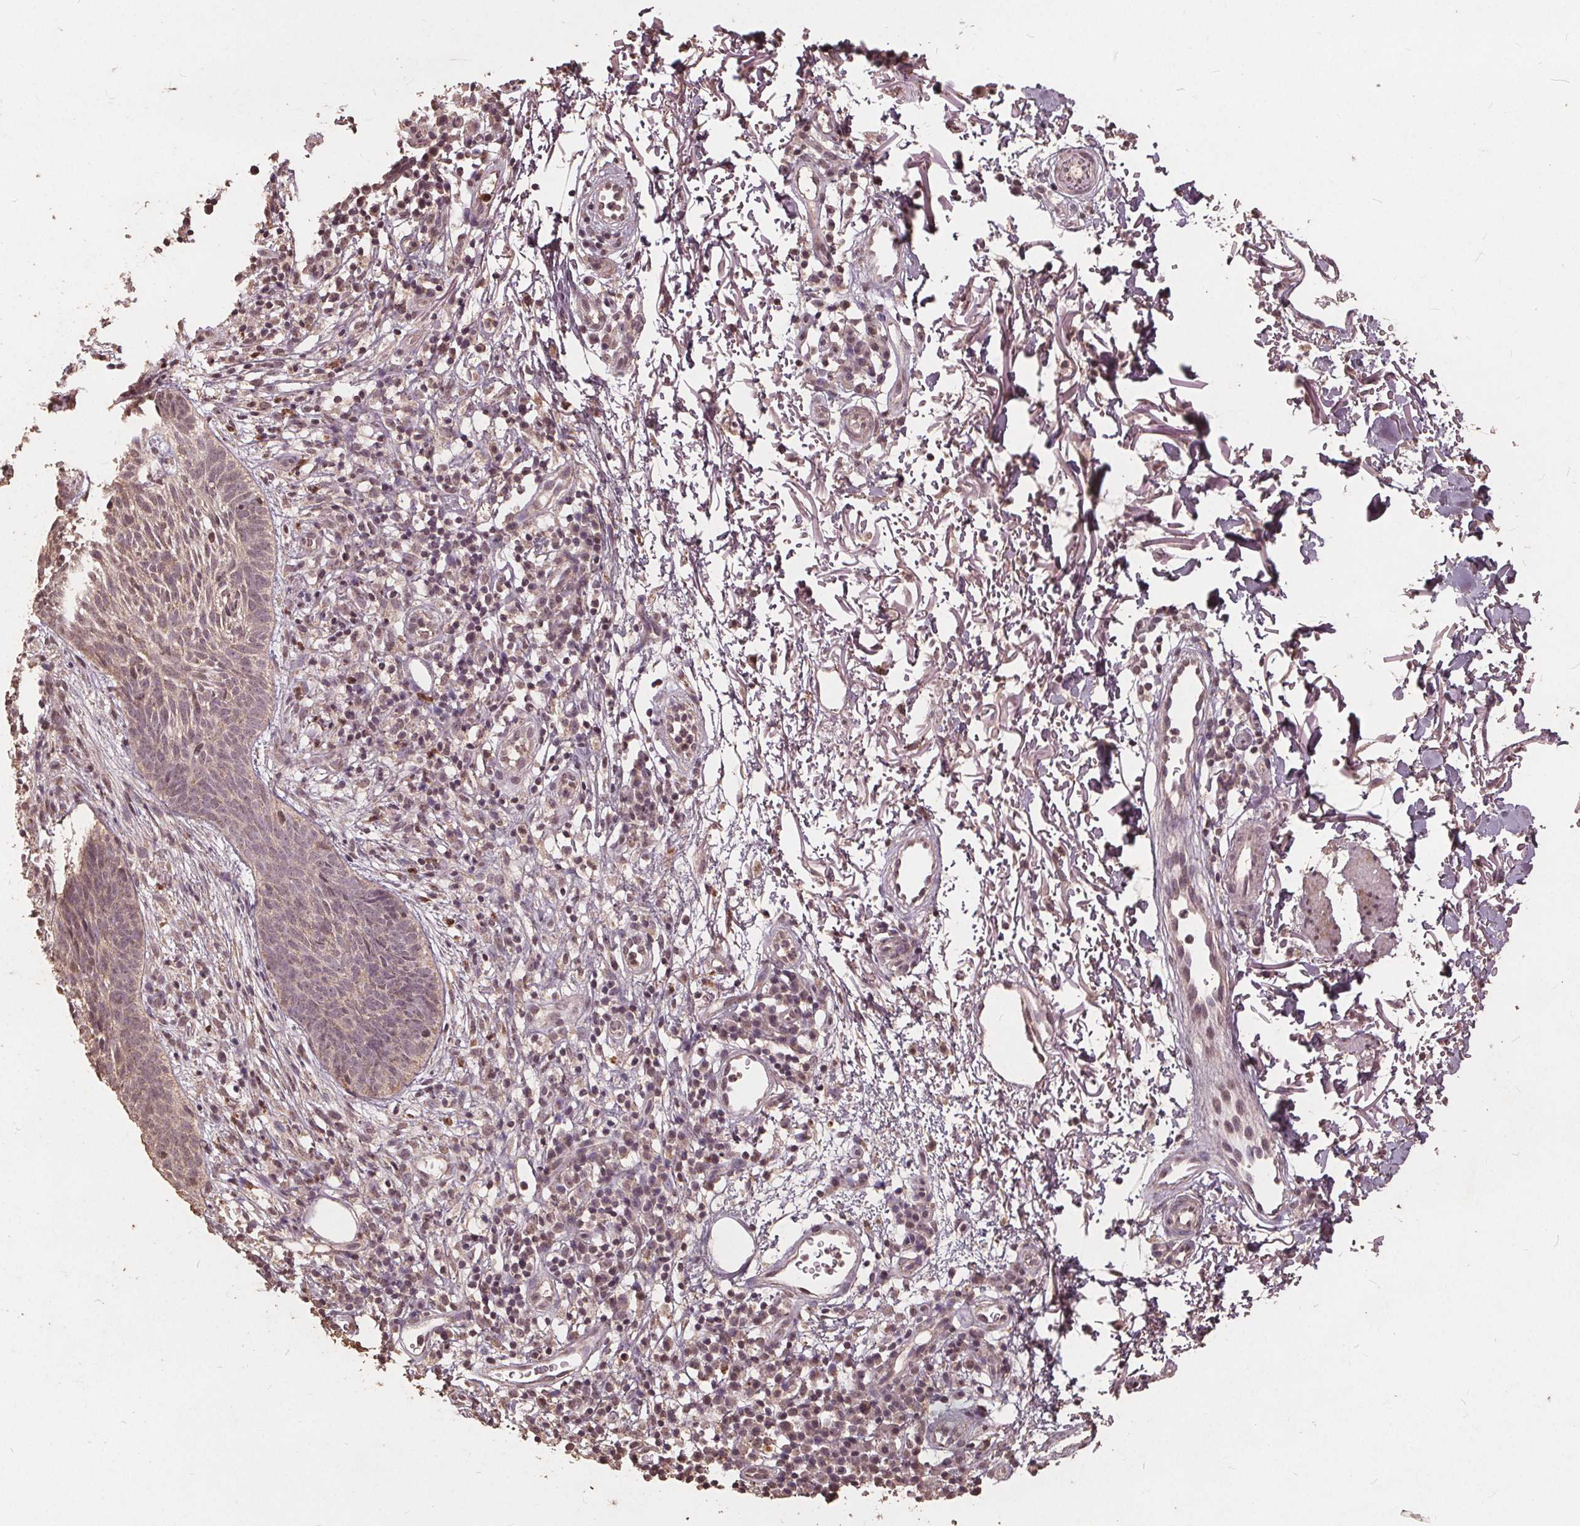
{"staining": {"intensity": "negative", "quantity": "none", "location": "none"}, "tissue": "skin cancer", "cell_type": "Tumor cells", "image_type": "cancer", "snomed": [{"axis": "morphology", "description": "Normal tissue, NOS"}, {"axis": "morphology", "description": "Basal cell carcinoma"}, {"axis": "topography", "description": "Skin"}], "caption": "Photomicrograph shows no protein expression in tumor cells of basal cell carcinoma (skin) tissue.", "gene": "DSG3", "patient": {"sex": "male", "age": 68}}